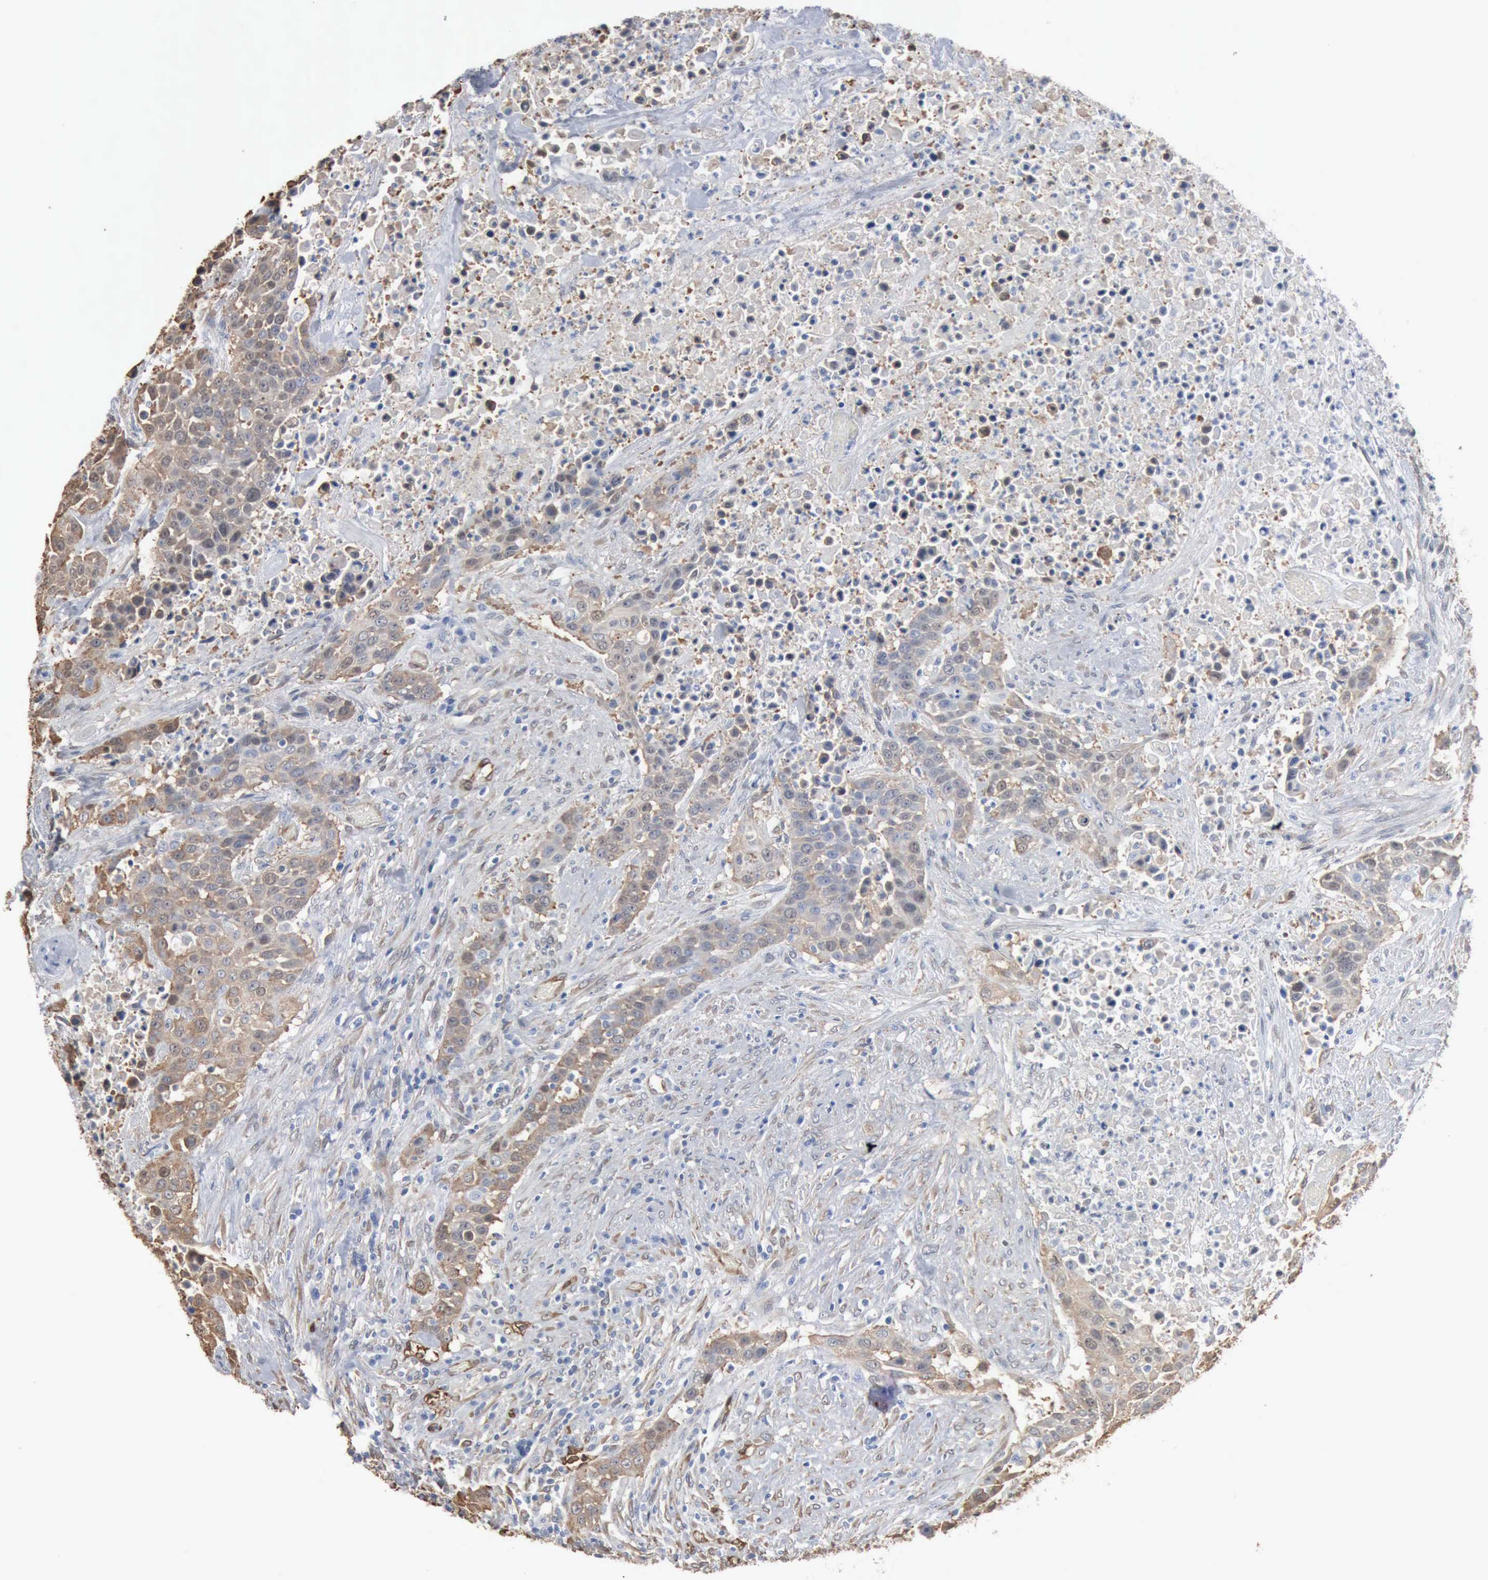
{"staining": {"intensity": "moderate", "quantity": ">75%", "location": "cytoplasmic/membranous"}, "tissue": "urothelial cancer", "cell_type": "Tumor cells", "image_type": "cancer", "snomed": [{"axis": "morphology", "description": "Urothelial carcinoma, High grade"}, {"axis": "topography", "description": "Urinary bladder"}], "caption": "Brown immunohistochemical staining in urothelial carcinoma (high-grade) displays moderate cytoplasmic/membranous positivity in approximately >75% of tumor cells.", "gene": "FSCN1", "patient": {"sex": "male", "age": 74}}